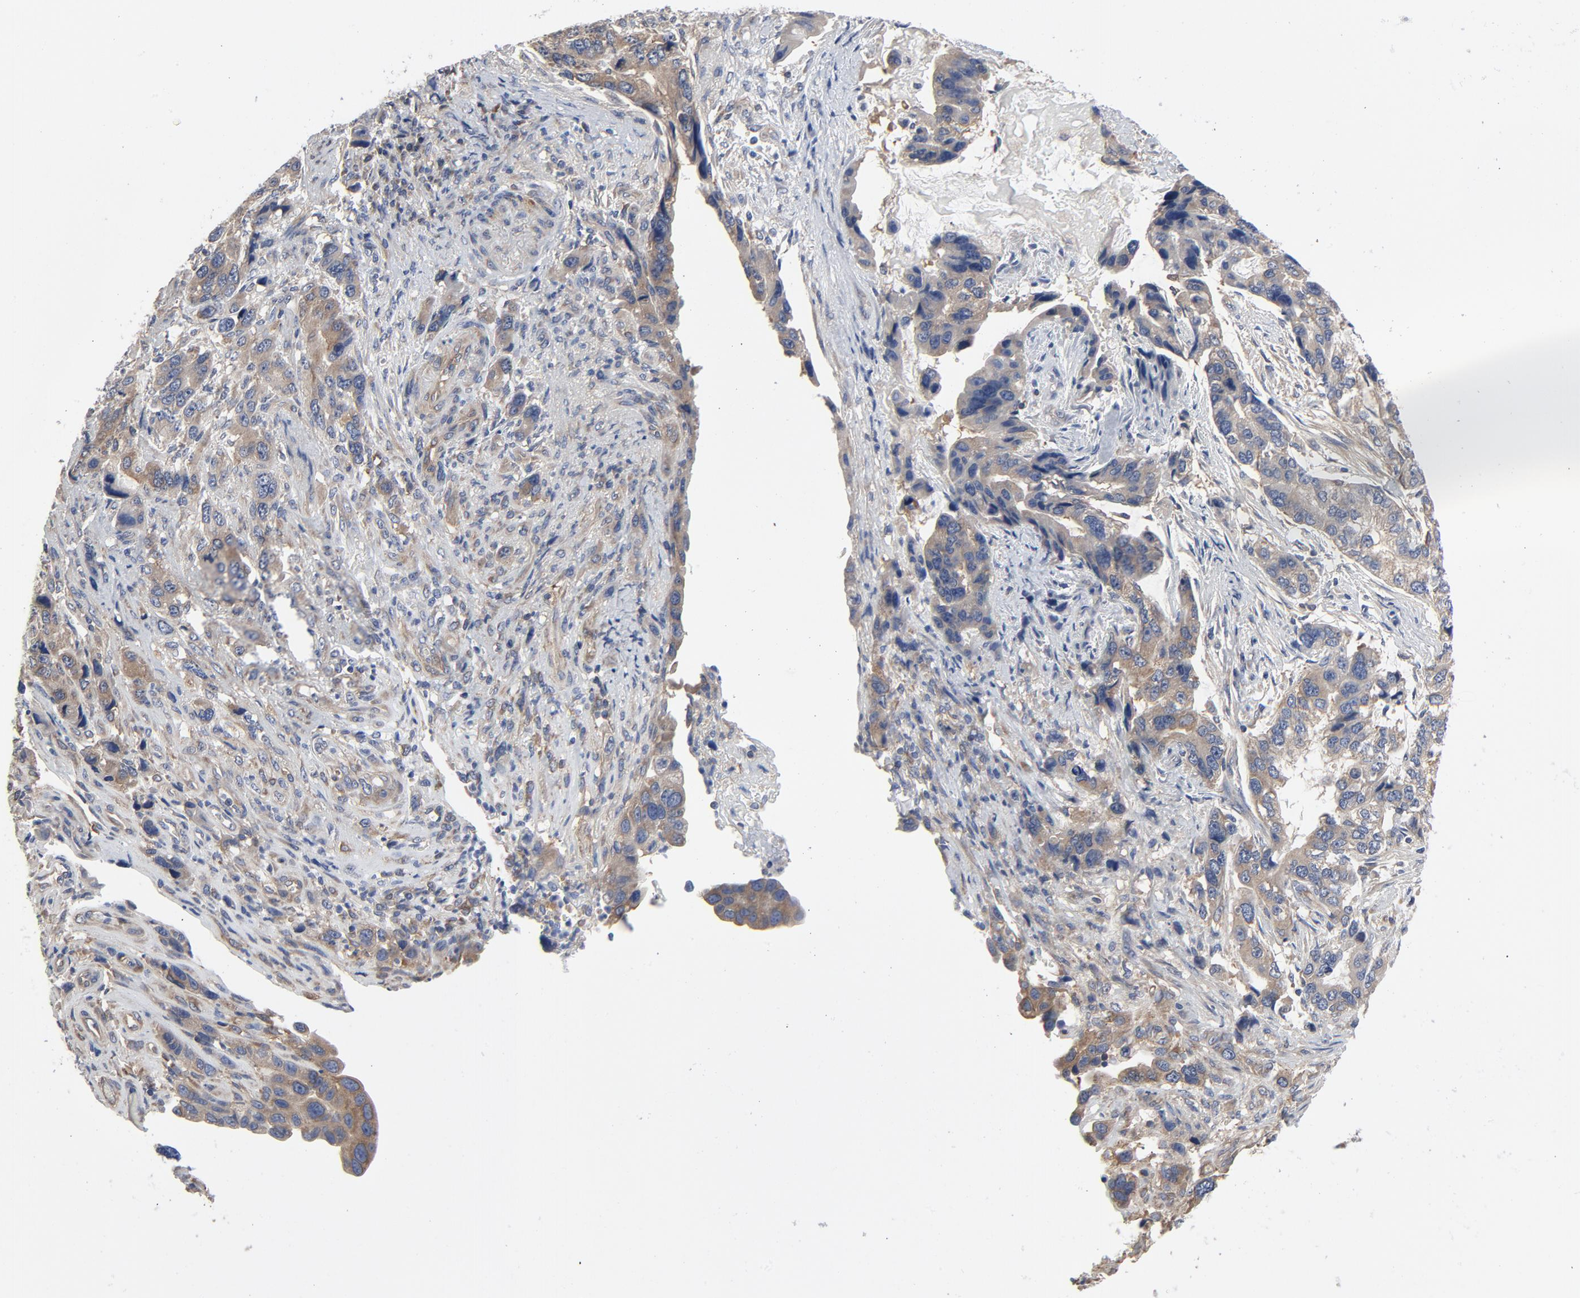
{"staining": {"intensity": "moderate", "quantity": ">75%", "location": "cytoplasmic/membranous"}, "tissue": "stomach cancer", "cell_type": "Tumor cells", "image_type": "cancer", "snomed": [{"axis": "morphology", "description": "Adenocarcinoma, NOS"}, {"axis": "topography", "description": "Stomach, lower"}], "caption": "Stomach adenocarcinoma stained with IHC demonstrates moderate cytoplasmic/membranous expression in about >75% of tumor cells.", "gene": "DYNLT3", "patient": {"sex": "female", "age": 93}}